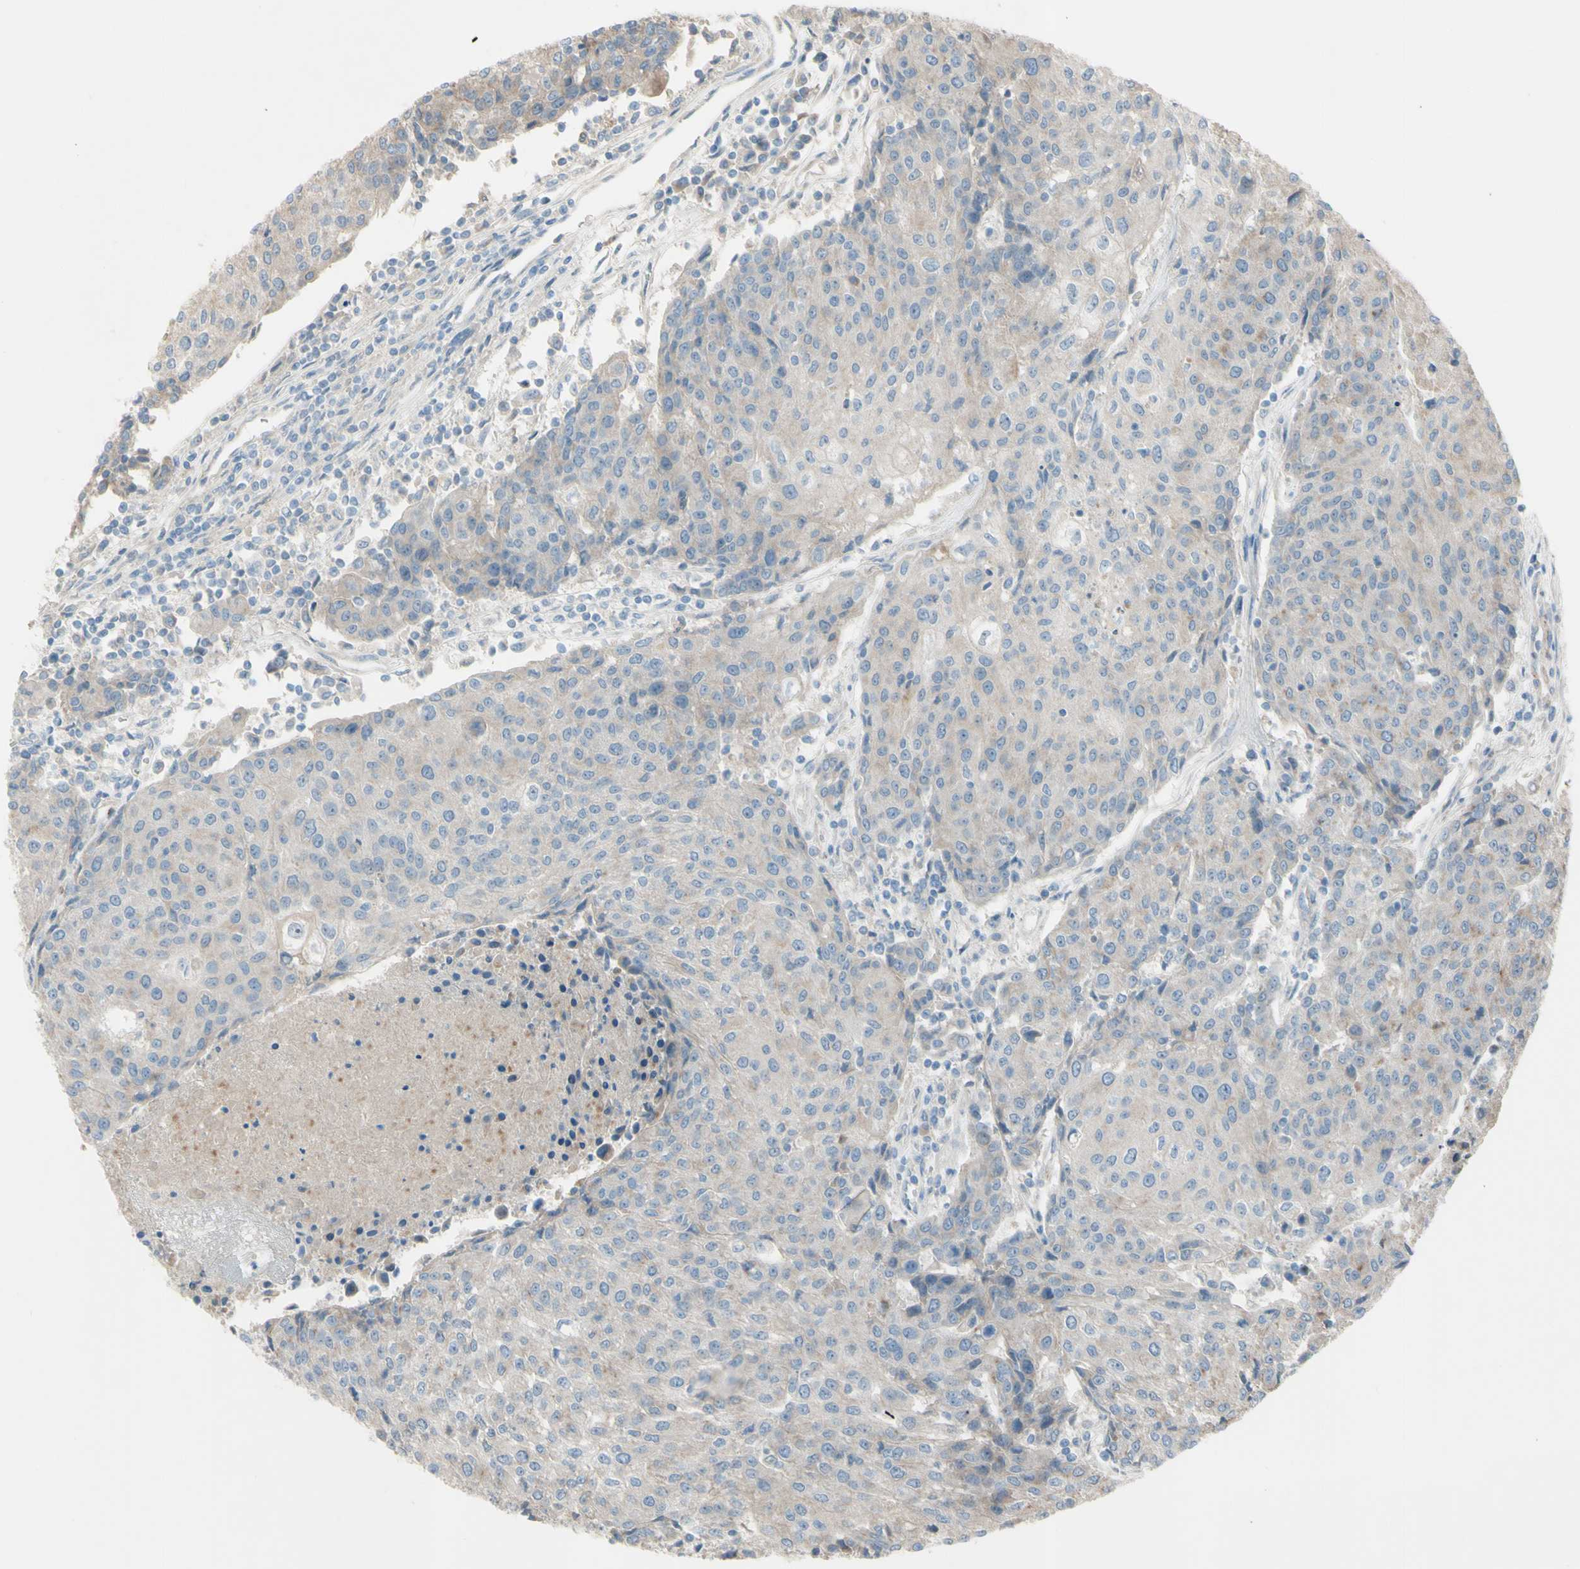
{"staining": {"intensity": "weak", "quantity": "25%-75%", "location": "cytoplasmic/membranous"}, "tissue": "urothelial cancer", "cell_type": "Tumor cells", "image_type": "cancer", "snomed": [{"axis": "morphology", "description": "Urothelial carcinoma, High grade"}, {"axis": "topography", "description": "Urinary bladder"}], "caption": "Immunohistochemical staining of urothelial carcinoma (high-grade) demonstrates weak cytoplasmic/membranous protein positivity in about 25%-75% of tumor cells.", "gene": "ATRN", "patient": {"sex": "female", "age": 85}}